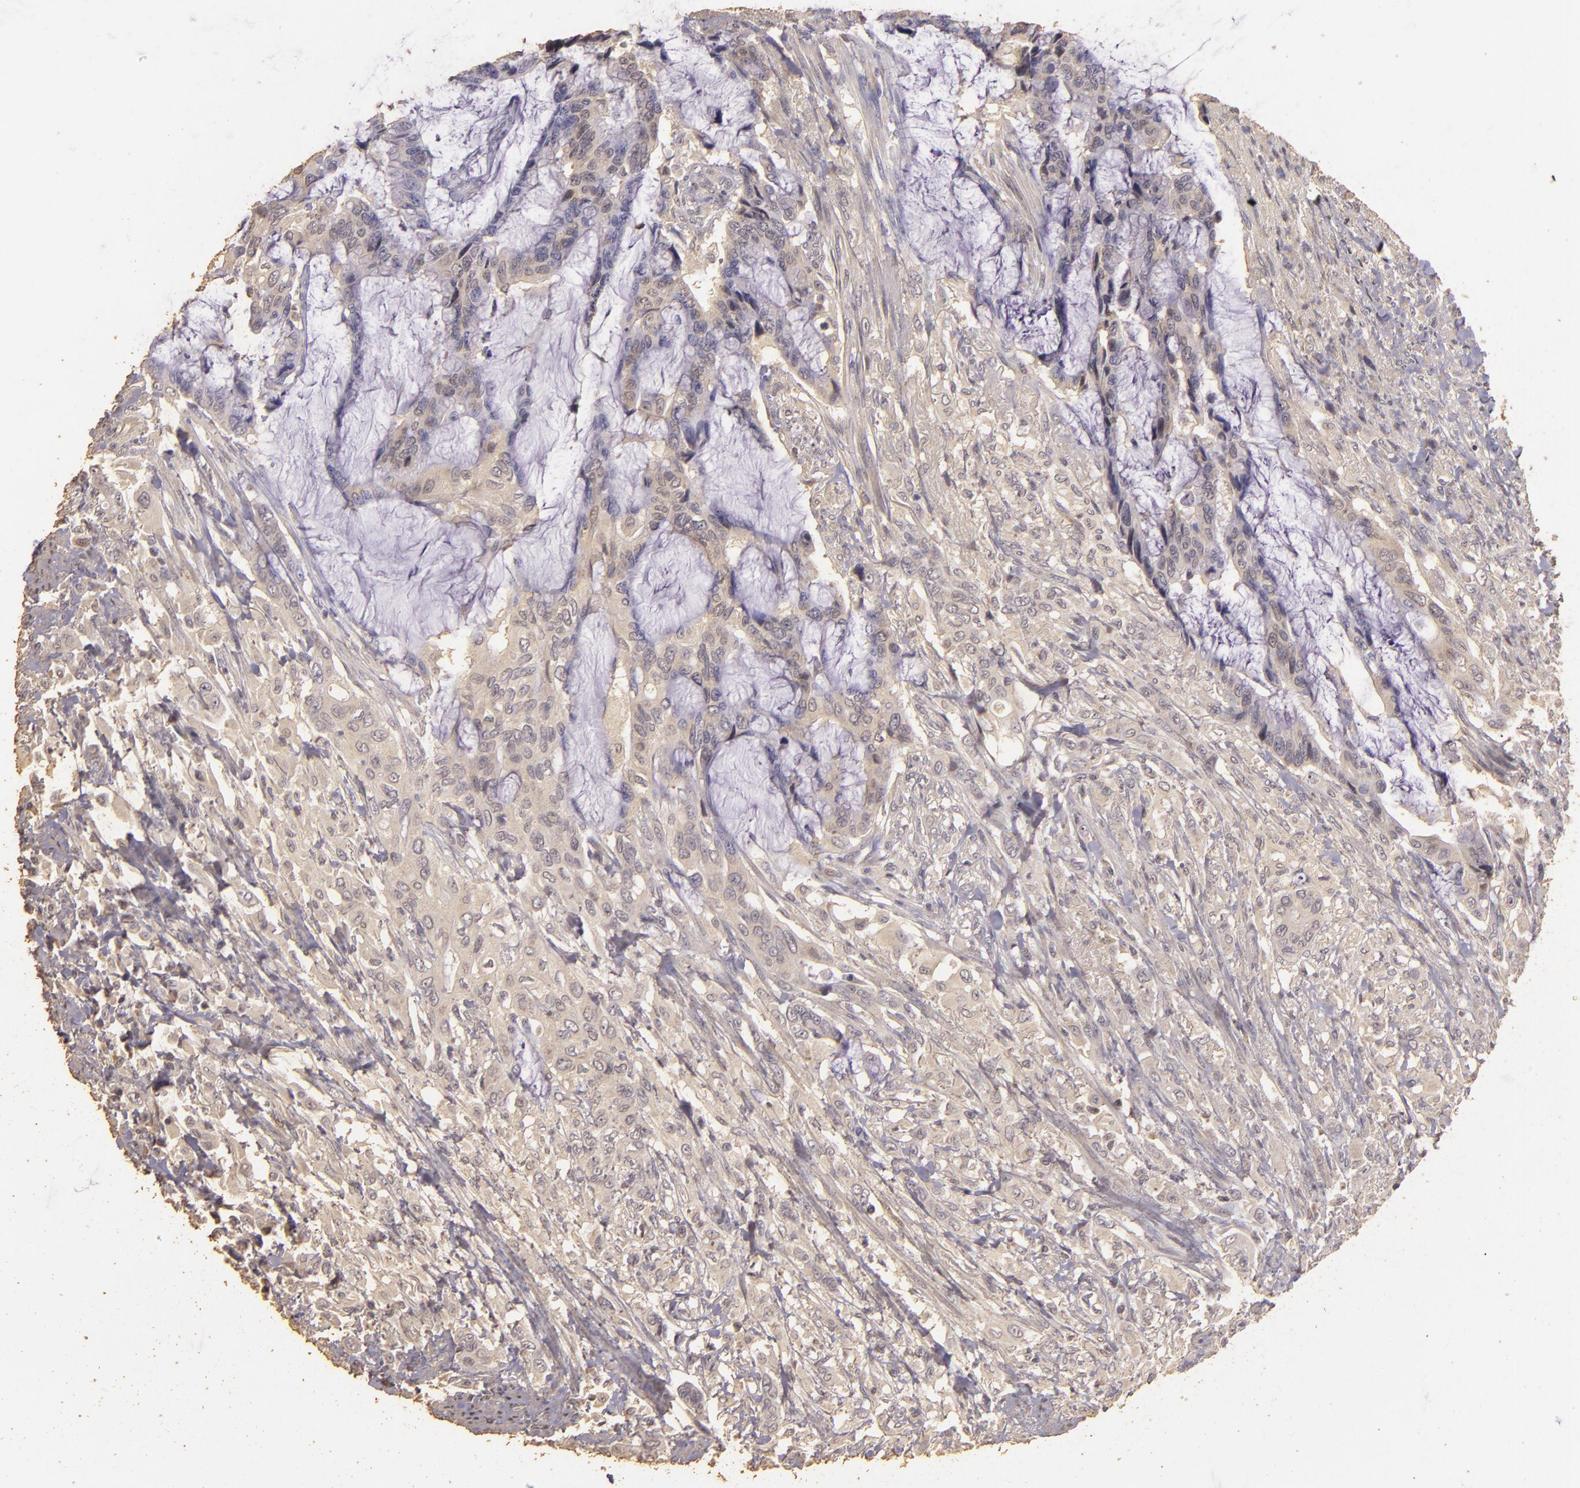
{"staining": {"intensity": "negative", "quantity": "none", "location": "none"}, "tissue": "colorectal cancer", "cell_type": "Tumor cells", "image_type": "cancer", "snomed": [{"axis": "morphology", "description": "Adenocarcinoma, NOS"}, {"axis": "topography", "description": "Rectum"}], "caption": "DAB immunohistochemical staining of colorectal adenocarcinoma demonstrates no significant staining in tumor cells. (Brightfield microscopy of DAB IHC at high magnification).", "gene": "BCL2L13", "patient": {"sex": "female", "age": 59}}